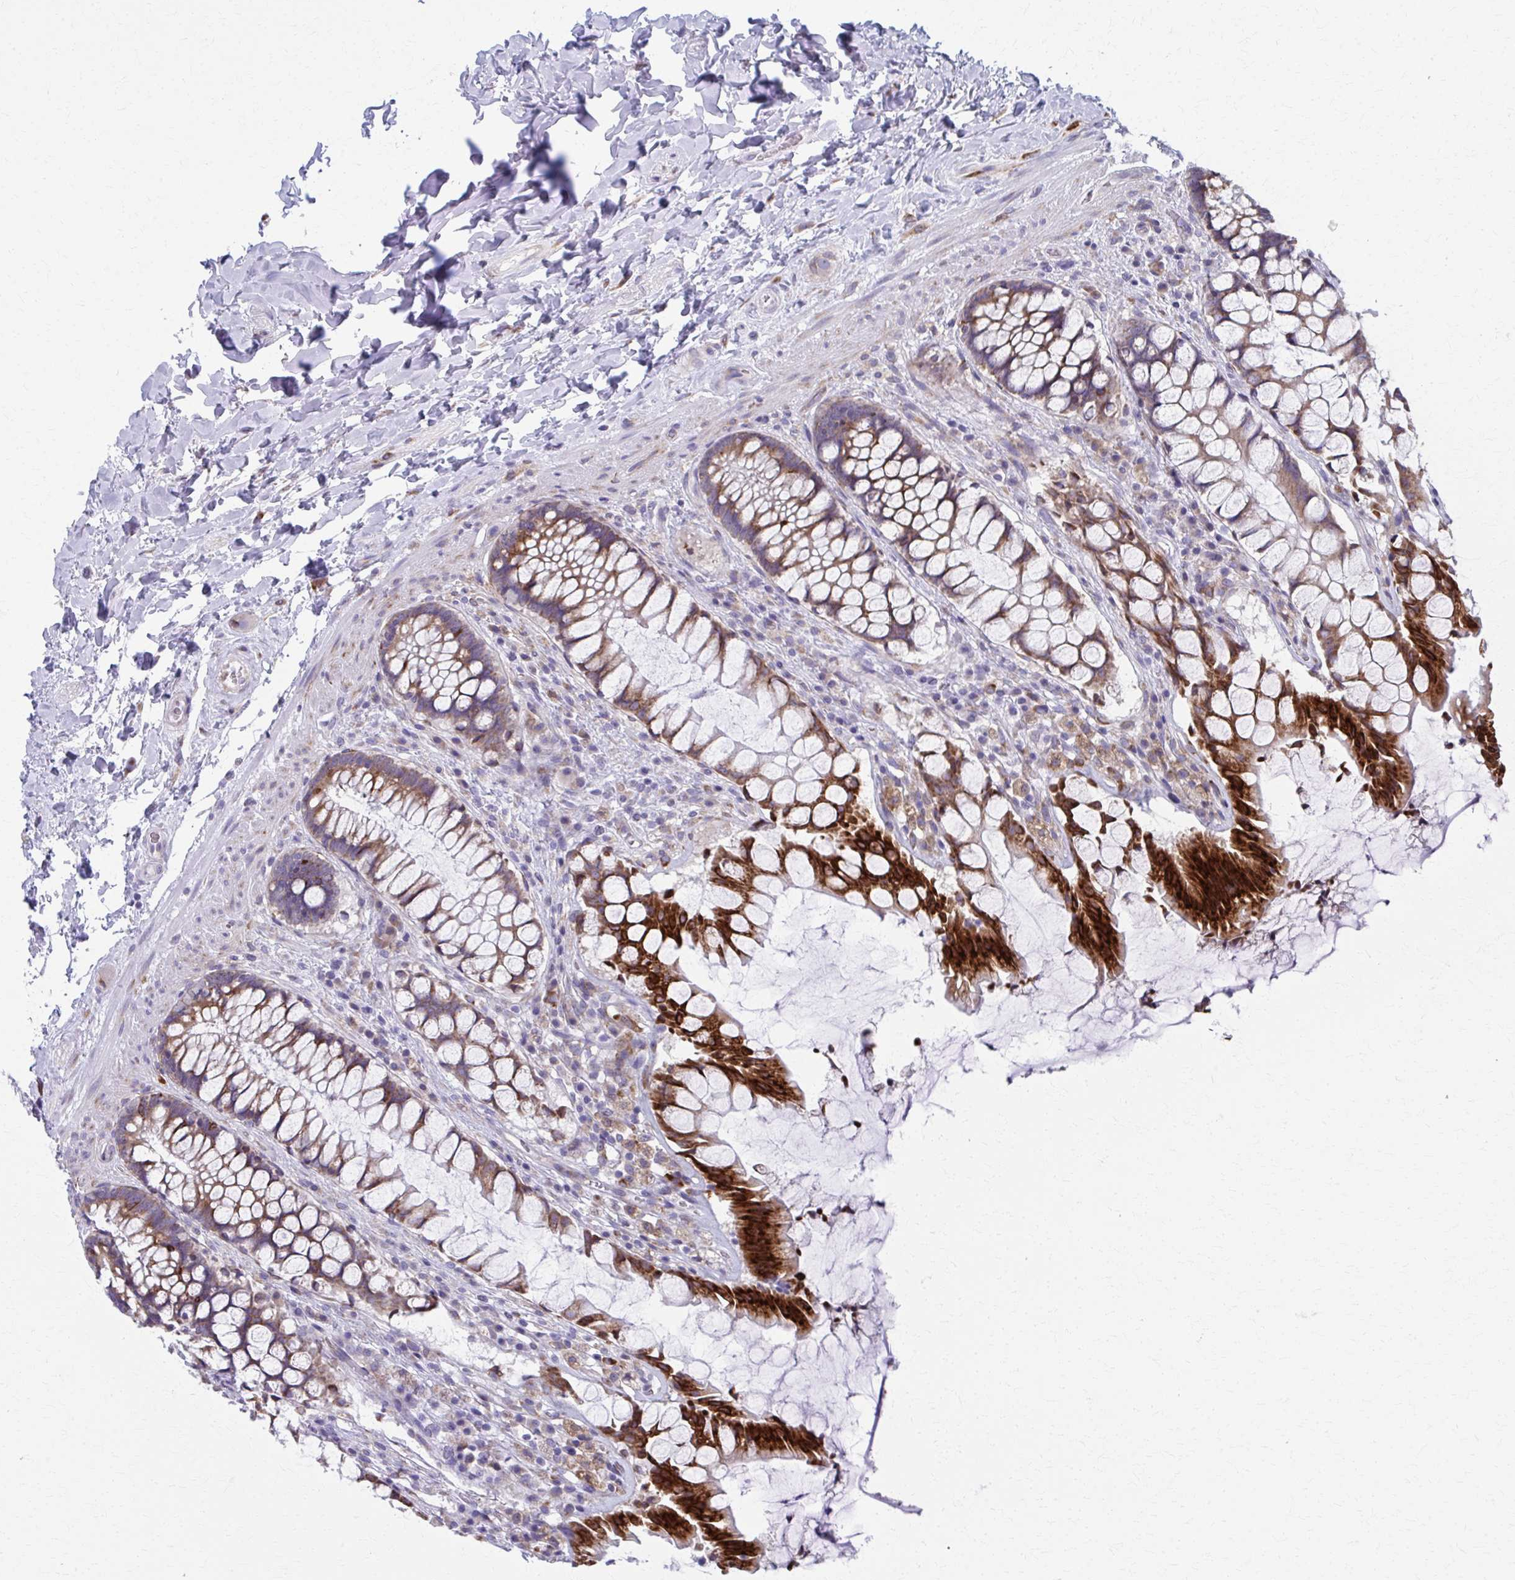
{"staining": {"intensity": "strong", "quantity": ">75%", "location": "cytoplasmic/membranous"}, "tissue": "rectum", "cell_type": "Glandular cells", "image_type": "normal", "snomed": [{"axis": "morphology", "description": "Normal tissue, NOS"}, {"axis": "topography", "description": "Rectum"}], "caption": "A brown stain highlights strong cytoplasmic/membranous staining of a protein in glandular cells of unremarkable rectum. (Stains: DAB (3,3'-diaminobenzidine) in brown, nuclei in blue, Microscopy: brightfield microscopy at high magnification).", "gene": "SPATS2L", "patient": {"sex": "female", "age": 58}}